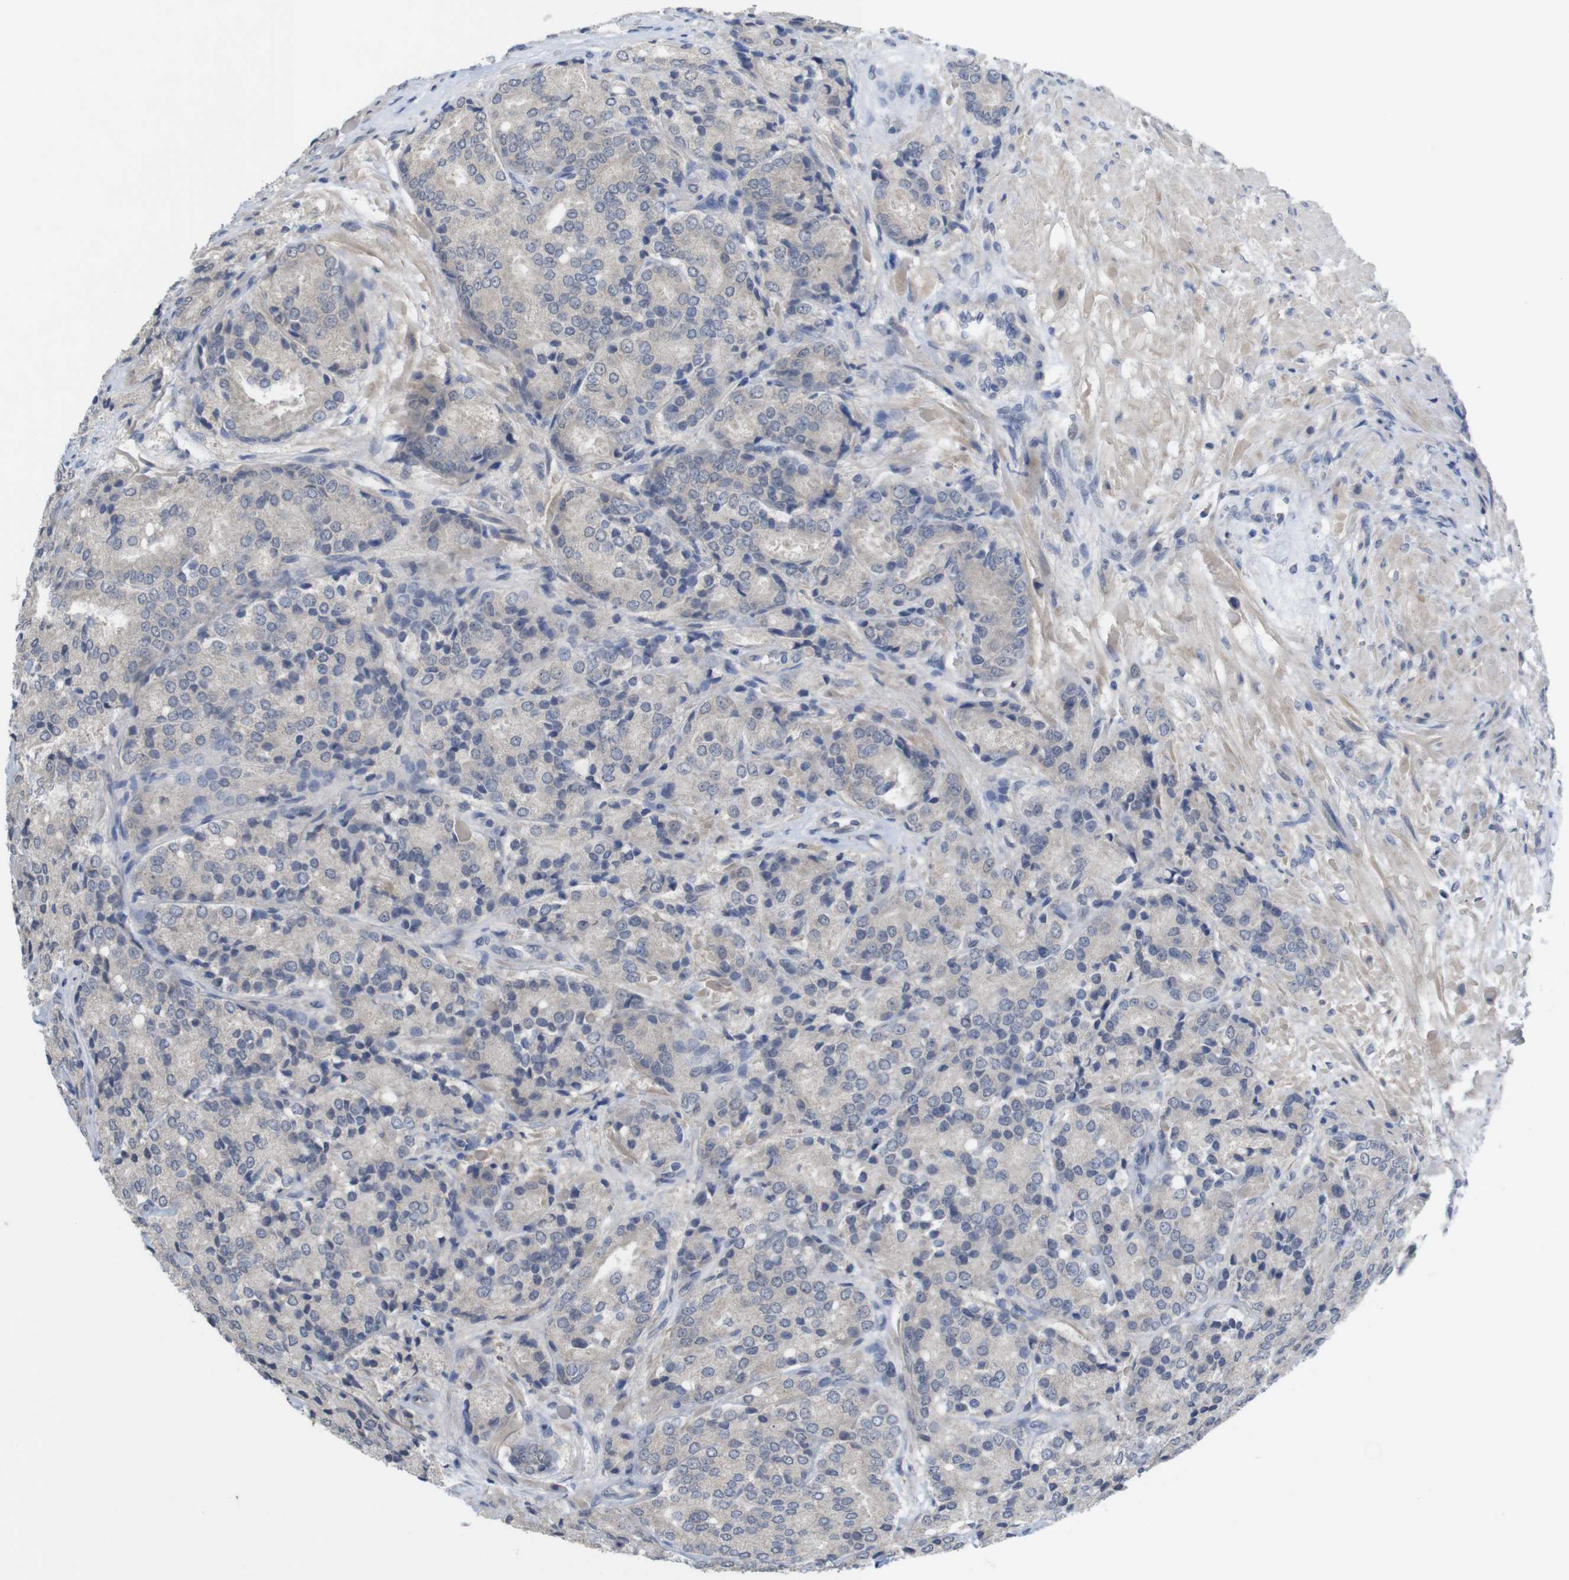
{"staining": {"intensity": "negative", "quantity": "none", "location": "none"}, "tissue": "prostate cancer", "cell_type": "Tumor cells", "image_type": "cancer", "snomed": [{"axis": "morphology", "description": "Adenocarcinoma, High grade"}, {"axis": "topography", "description": "Prostate"}], "caption": "Prostate cancer (adenocarcinoma (high-grade)) was stained to show a protein in brown. There is no significant expression in tumor cells.", "gene": "BCAR3", "patient": {"sex": "male", "age": 65}}